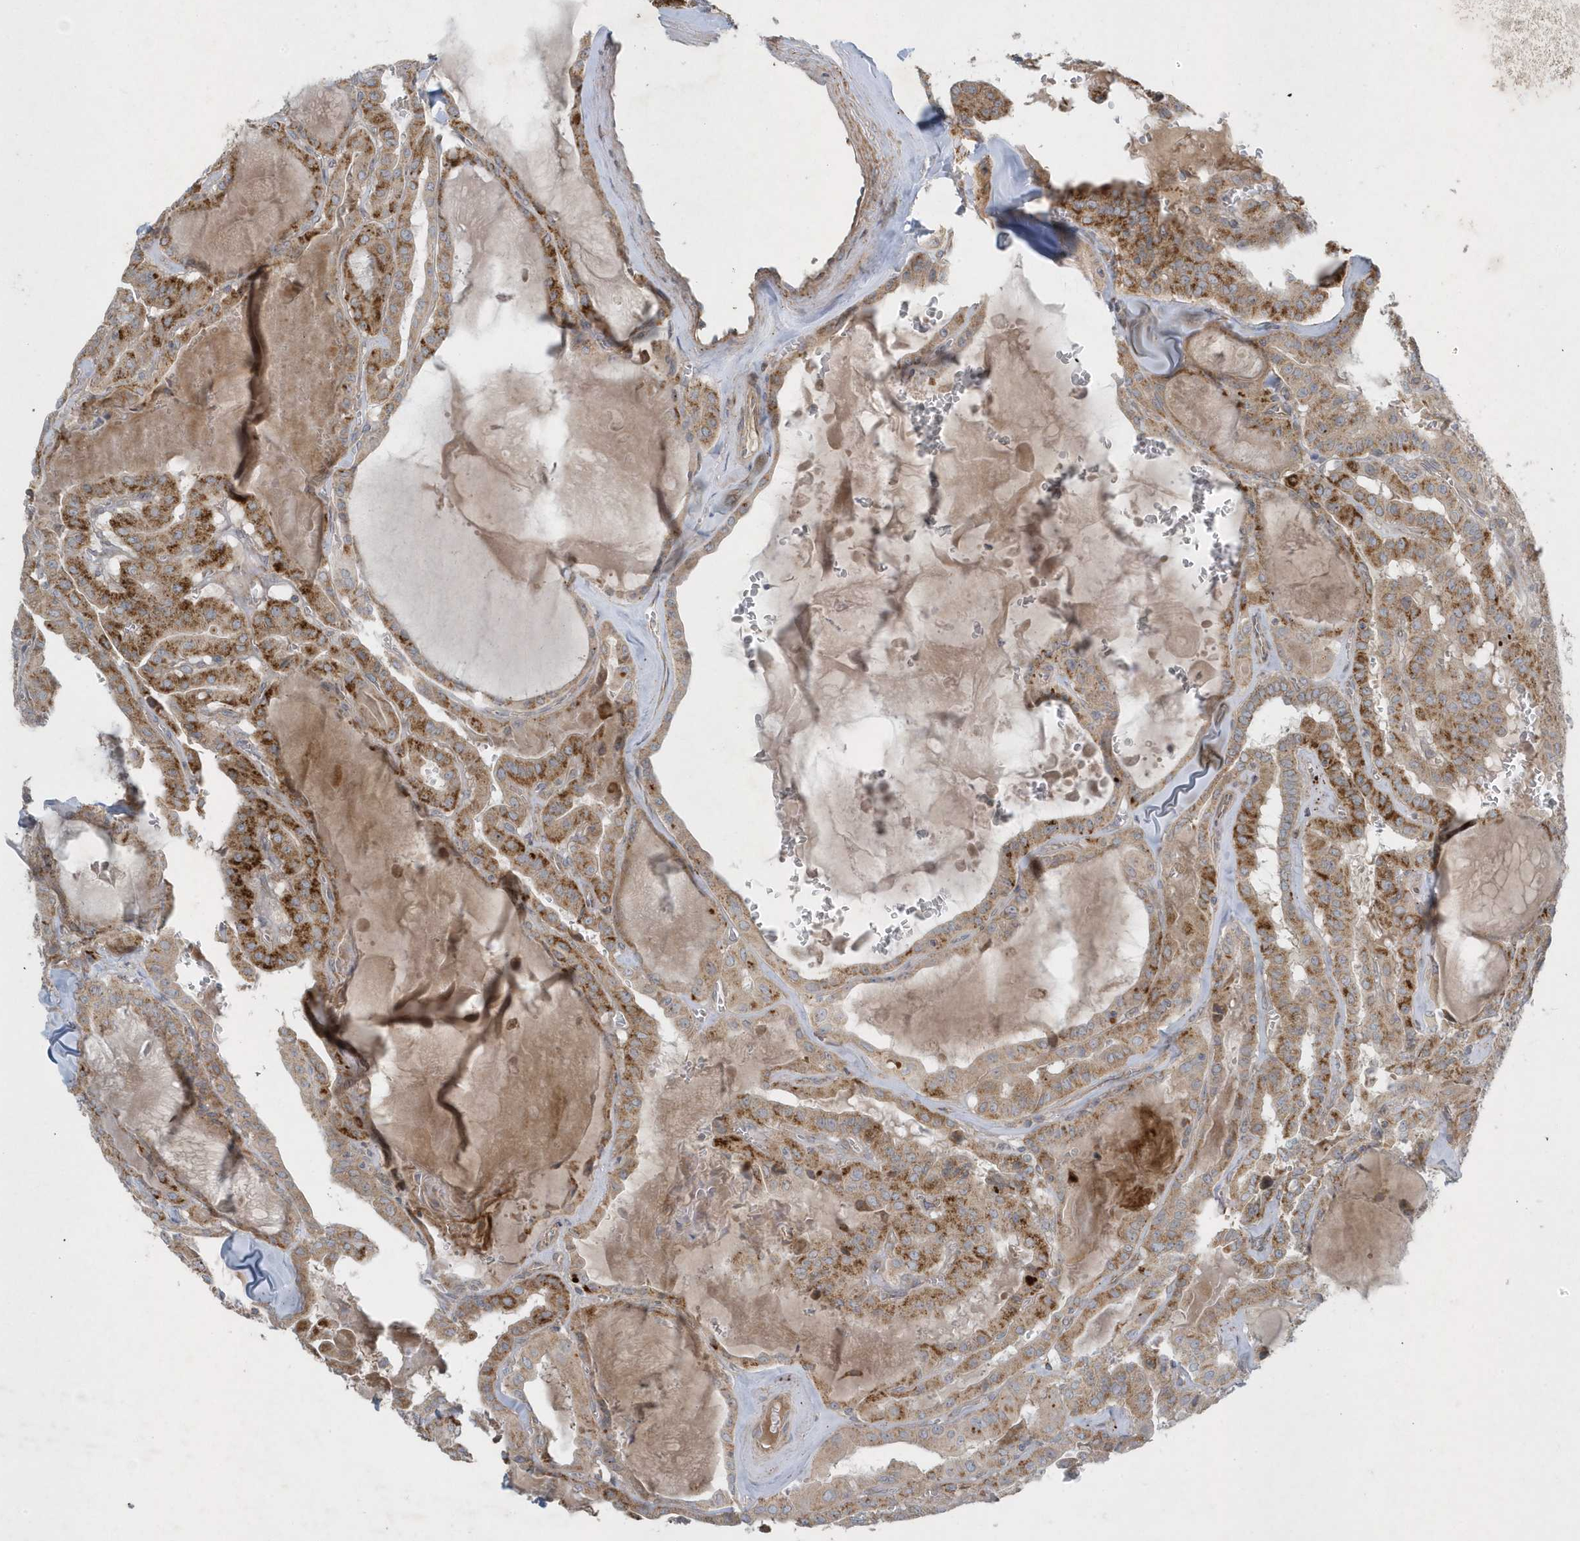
{"staining": {"intensity": "moderate", "quantity": ">75%", "location": "cytoplasmic/membranous"}, "tissue": "thyroid cancer", "cell_type": "Tumor cells", "image_type": "cancer", "snomed": [{"axis": "morphology", "description": "Papillary adenocarcinoma, NOS"}, {"axis": "topography", "description": "Thyroid gland"}], "caption": "An image of human thyroid papillary adenocarcinoma stained for a protein demonstrates moderate cytoplasmic/membranous brown staining in tumor cells.", "gene": "SLC38A2", "patient": {"sex": "male", "age": 52}}